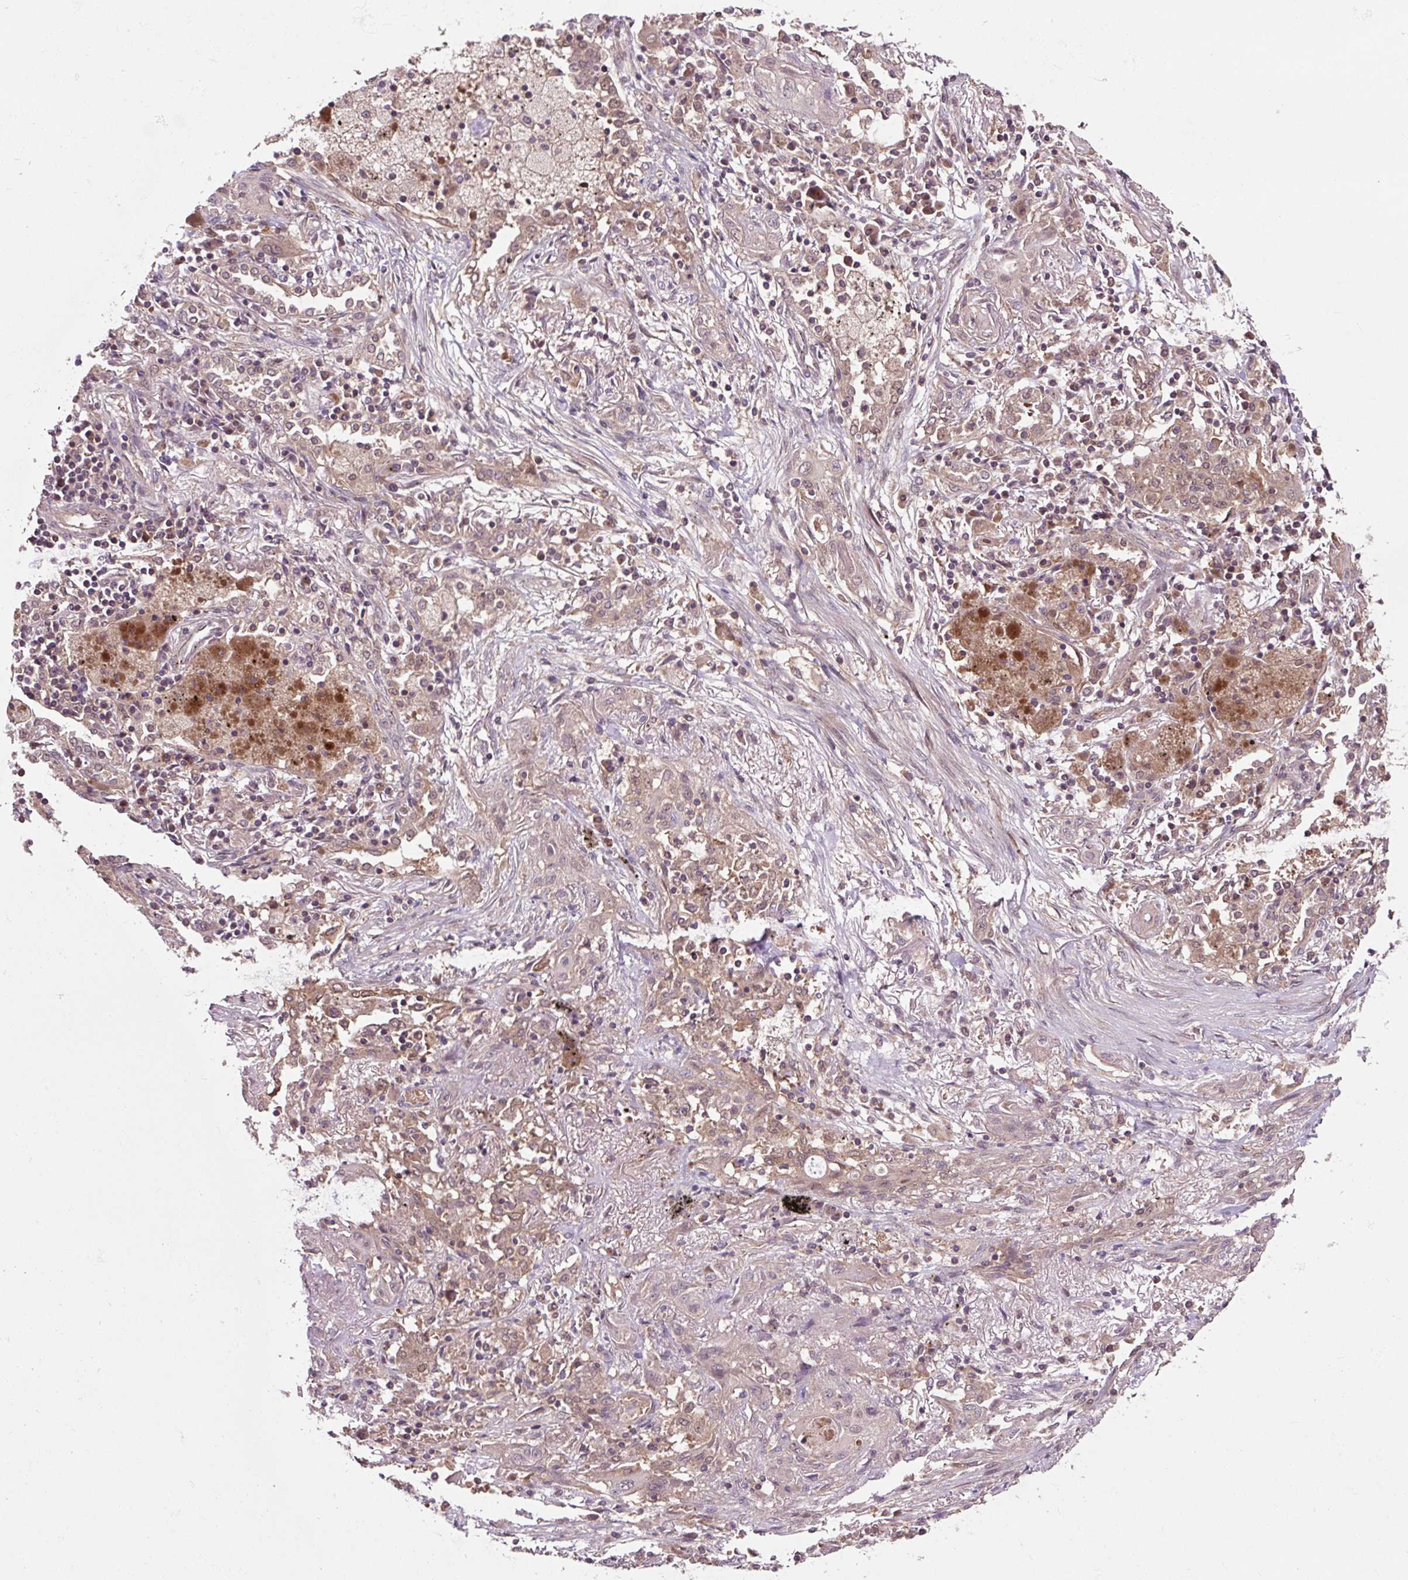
{"staining": {"intensity": "weak", "quantity": "<25%", "location": "cytoplasmic/membranous"}, "tissue": "lung cancer", "cell_type": "Tumor cells", "image_type": "cancer", "snomed": [{"axis": "morphology", "description": "Squamous cell carcinoma, NOS"}, {"axis": "topography", "description": "Lung"}], "caption": "High magnification brightfield microscopy of lung squamous cell carcinoma stained with DAB (brown) and counterstained with hematoxylin (blue): tumor cells show no significant positivity.", "gene": "MMS19", "patient": {"sex": "female", "age": 47}}